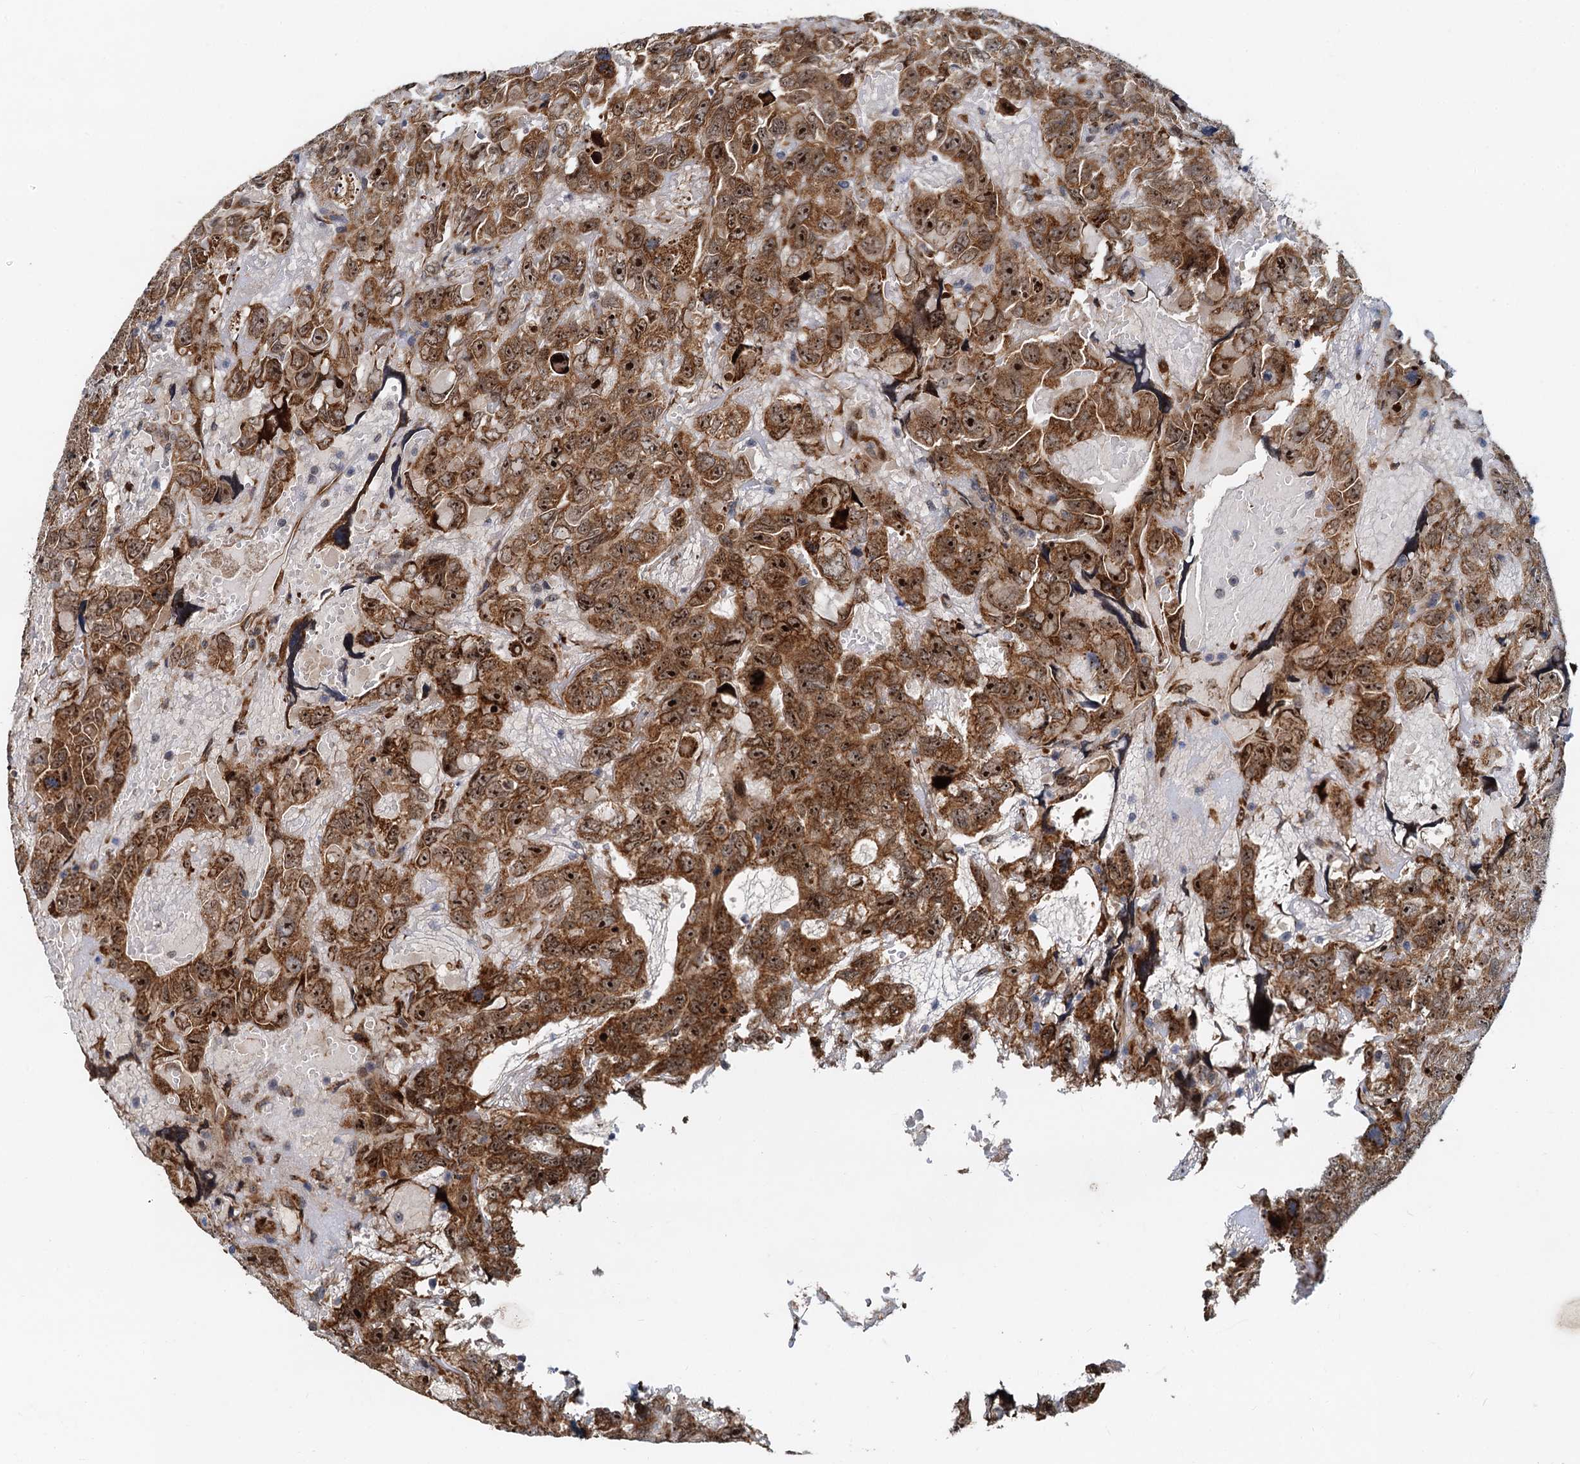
{"staining": {"intensity": "moderate", "quantity": ">75%", "location": "cytoplasmic/membranous,nuclear"}, "tissue": "testis cancer", "cell_type": "Tumor cells", "image_type": "cancer", "snomed": [{"axis": "morphology", "description": "Carcinoma, Embryonal, NOS"}, {"axis": "topography", "description": "Testis"}], "caption": "A high-resolution histopathology image shows immunohistochemistry staining of embryonal carcinoma (testis), which reveals moderate cytoplasmic/membranous and nuclear positivity in about >75% of tumor cells. The protein of interest is stained brown, and the nuclei are stained in blue (DAB IHC with brightfield microscopy, high magnification).", "gene": "DNAJC21", "patient": {"sex": "male", "age": 45}}